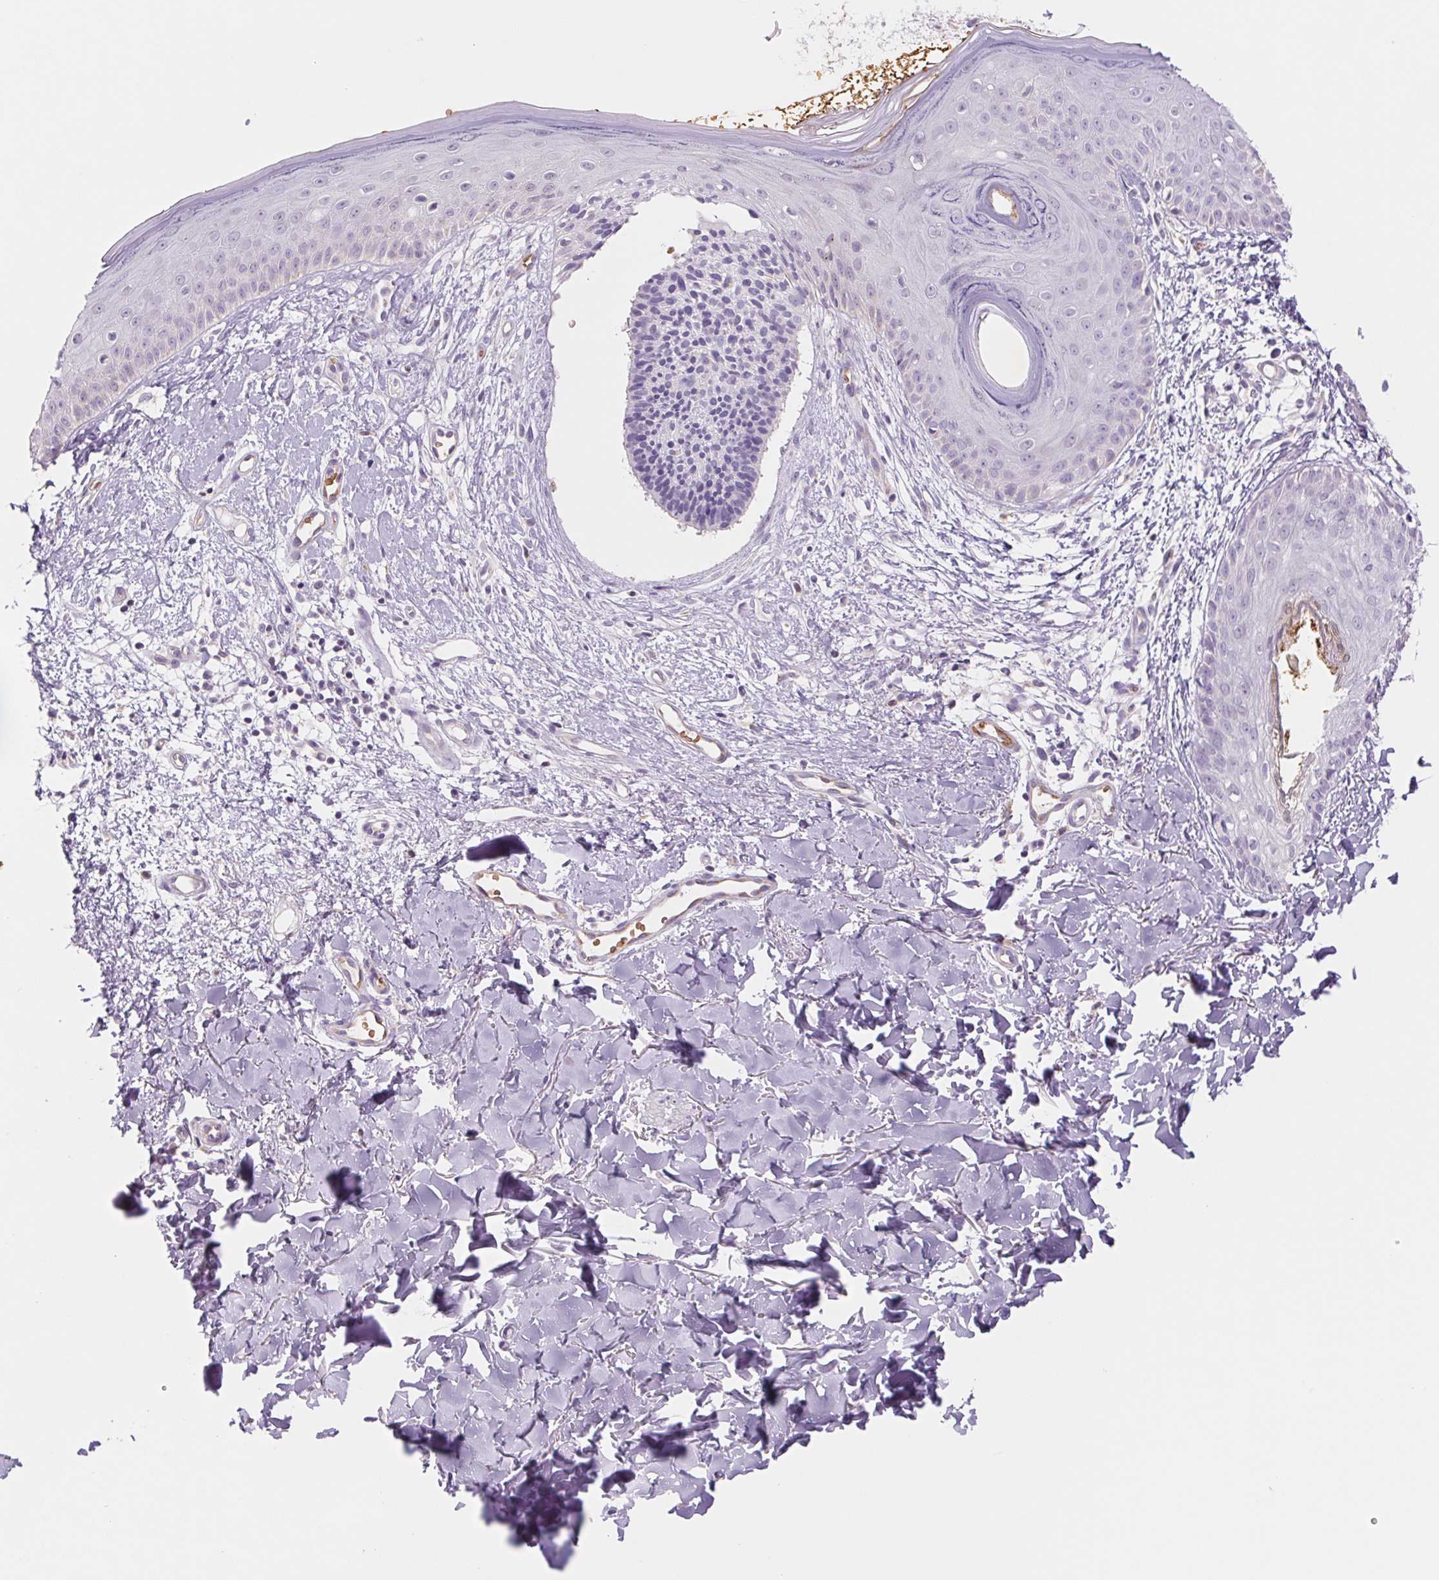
{"staining": {"intensity": "negative", "quantity": "none", "location": "none"}, "tissue": "skin cancer", "cell_type": "Tumor cells", "image_type": "cancer", "snomed": [{"axis": "morphology", "description": "Basal cell carcinoma"}, {"axis": "topography", "description": "Skin"}], "caption": "Skin basal cell carcinoma stained for a protein using IHC demonstrates no positivity tumor cells.", "gene": "IGFL3", "patient": {"sex": "male", "age": 51}}